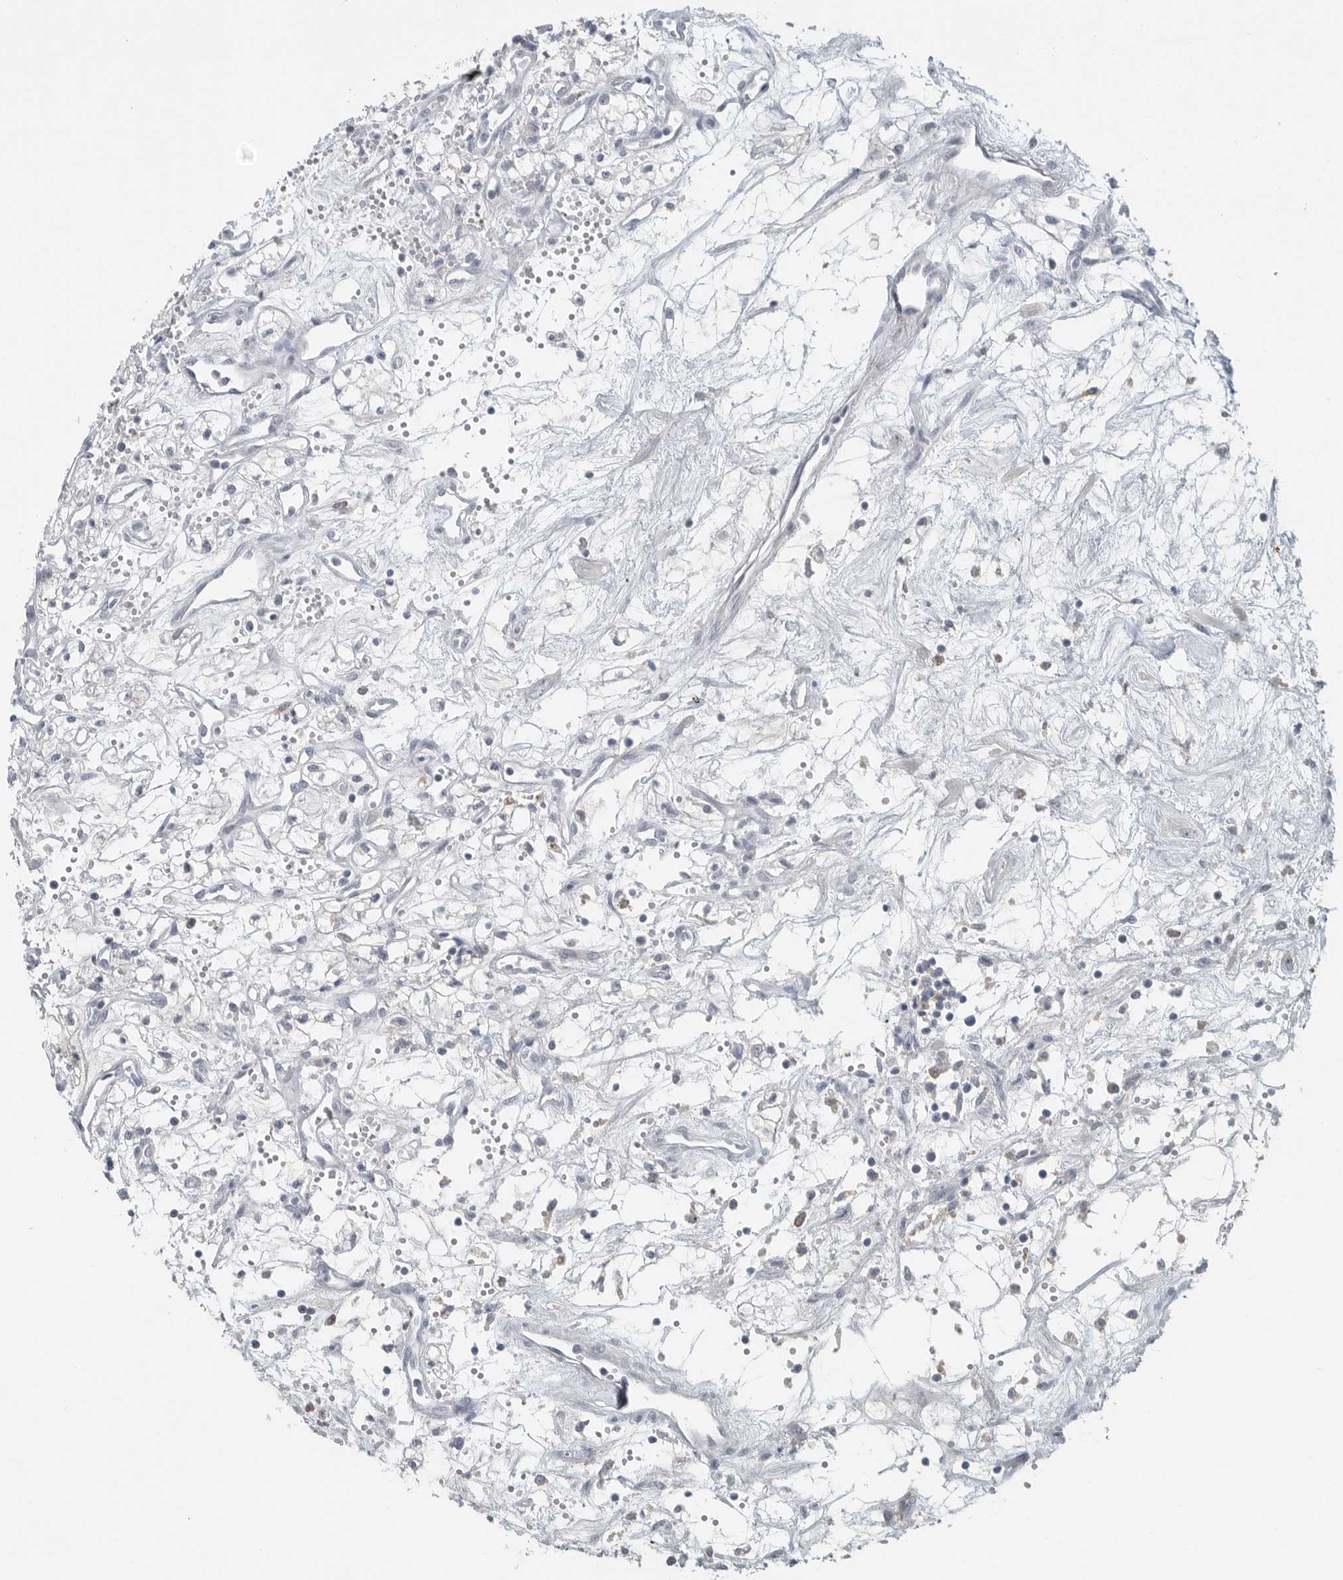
{"staining": {"intensity": "negative", "quantity": "none", "location": "none"}, "tissue": "renal cancer", "cell_type": "Tumor cells", "image_type": "cancer", "snomed": [{"axis": "morphology", "description": "Adenocarcinoma, NOS"}, {"axis": "topography", "description": "Kidney"}], "caption": "IHC micrograph of renal adenocarcinoma stained for a protein (brown), which demonstrates no expression in tumor cells.", "gene": "PAM", "patient": {"sex": "male", "age": 59}}